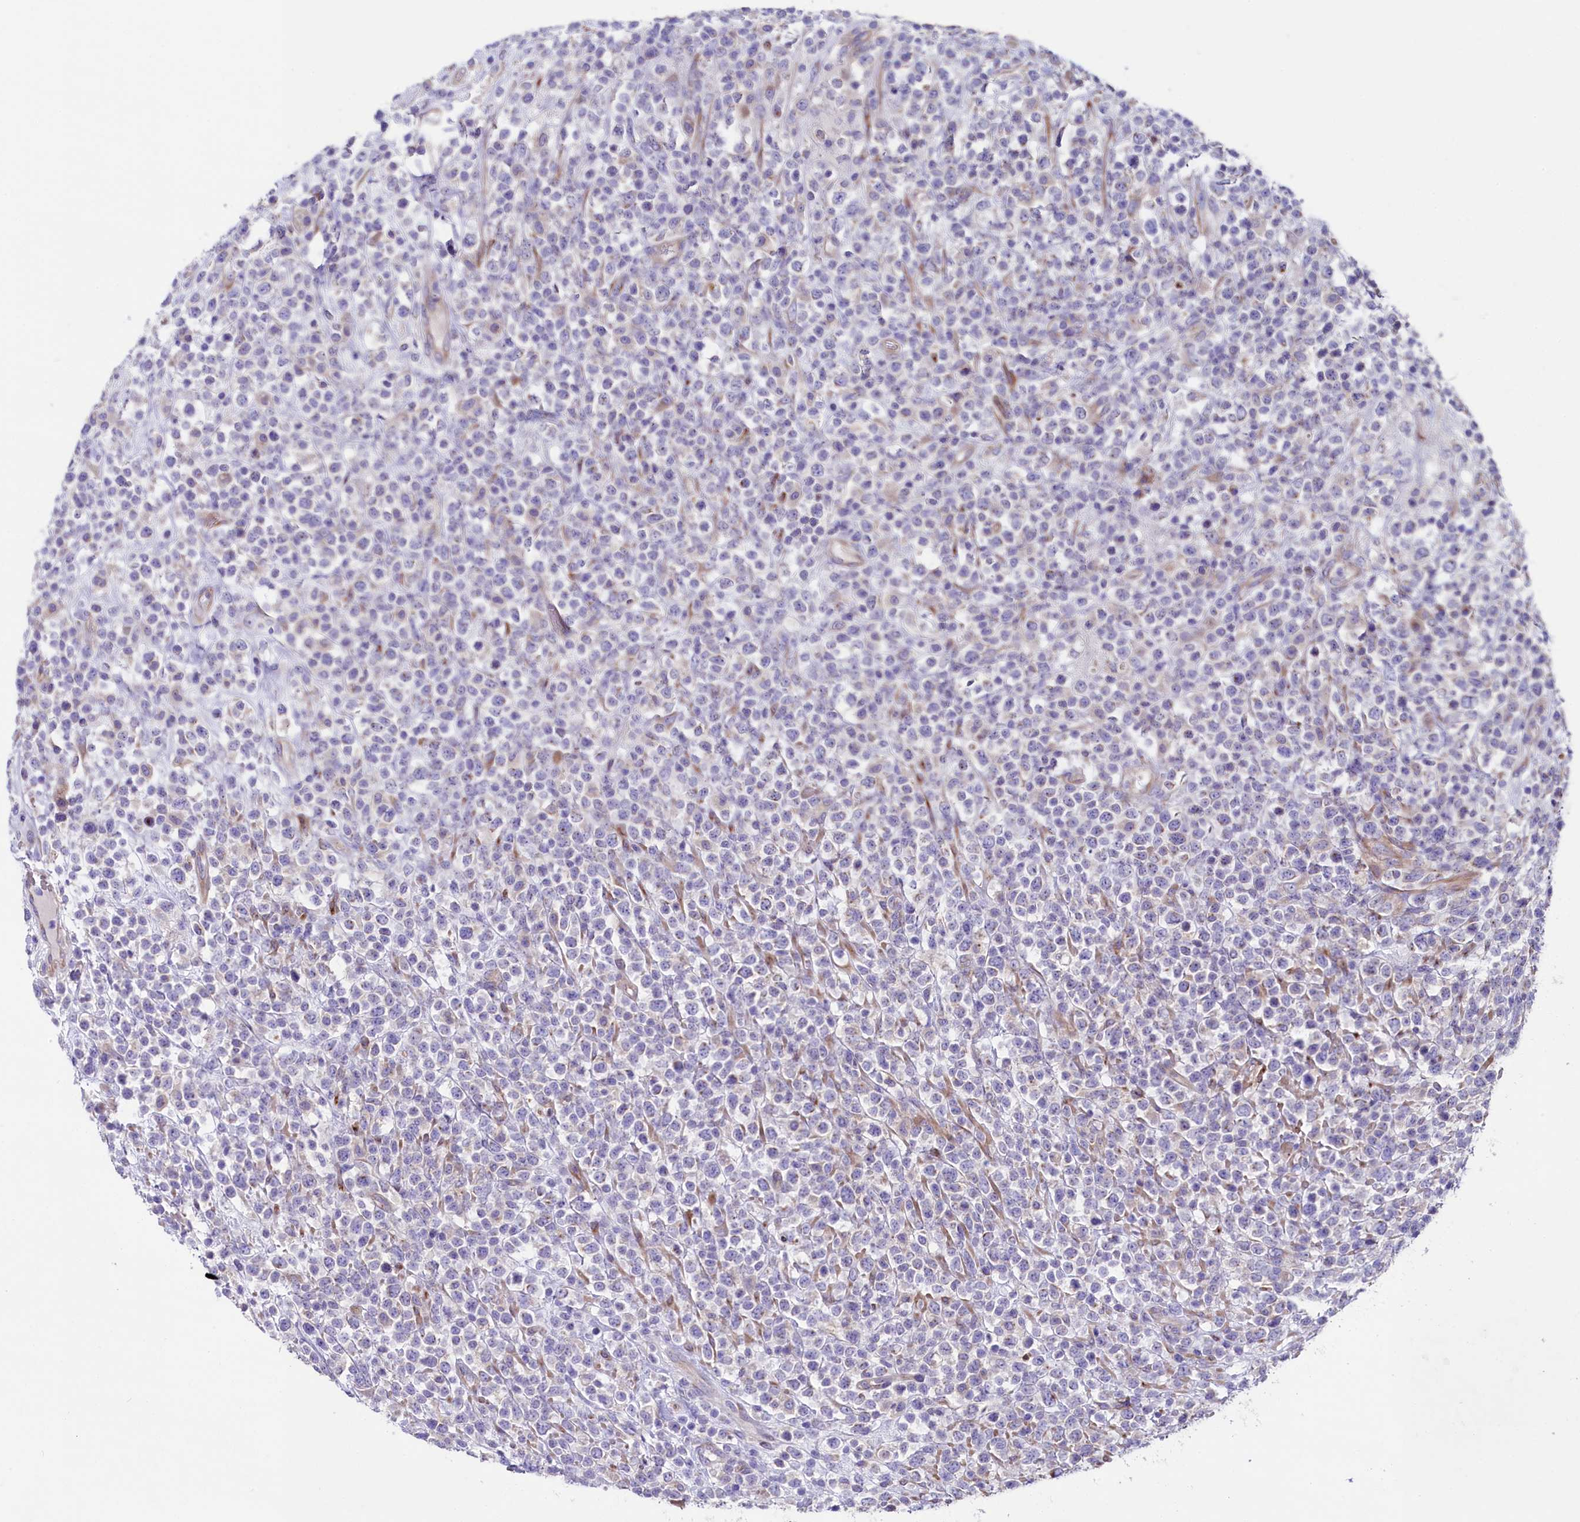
{"staining": {"intensity": "negative", "quantity": "none", "location": "none"}, "tissue": "lymphoma", "cell_type": "Tumor cells", "image_type": "cancer", "snomed": [{"axis": "morphology", "description": "Malignant lymphoma, non-Hodgkin's type, High grade"}, {"axis": "topography", "description": "Colon"}], "caption": "An IHC photomicrograph of lymphoma is shown. There is no staining in tumor cells of lymphoma.", "gene": "GPR108", "patient": {"sex": "female", "age": 53}}